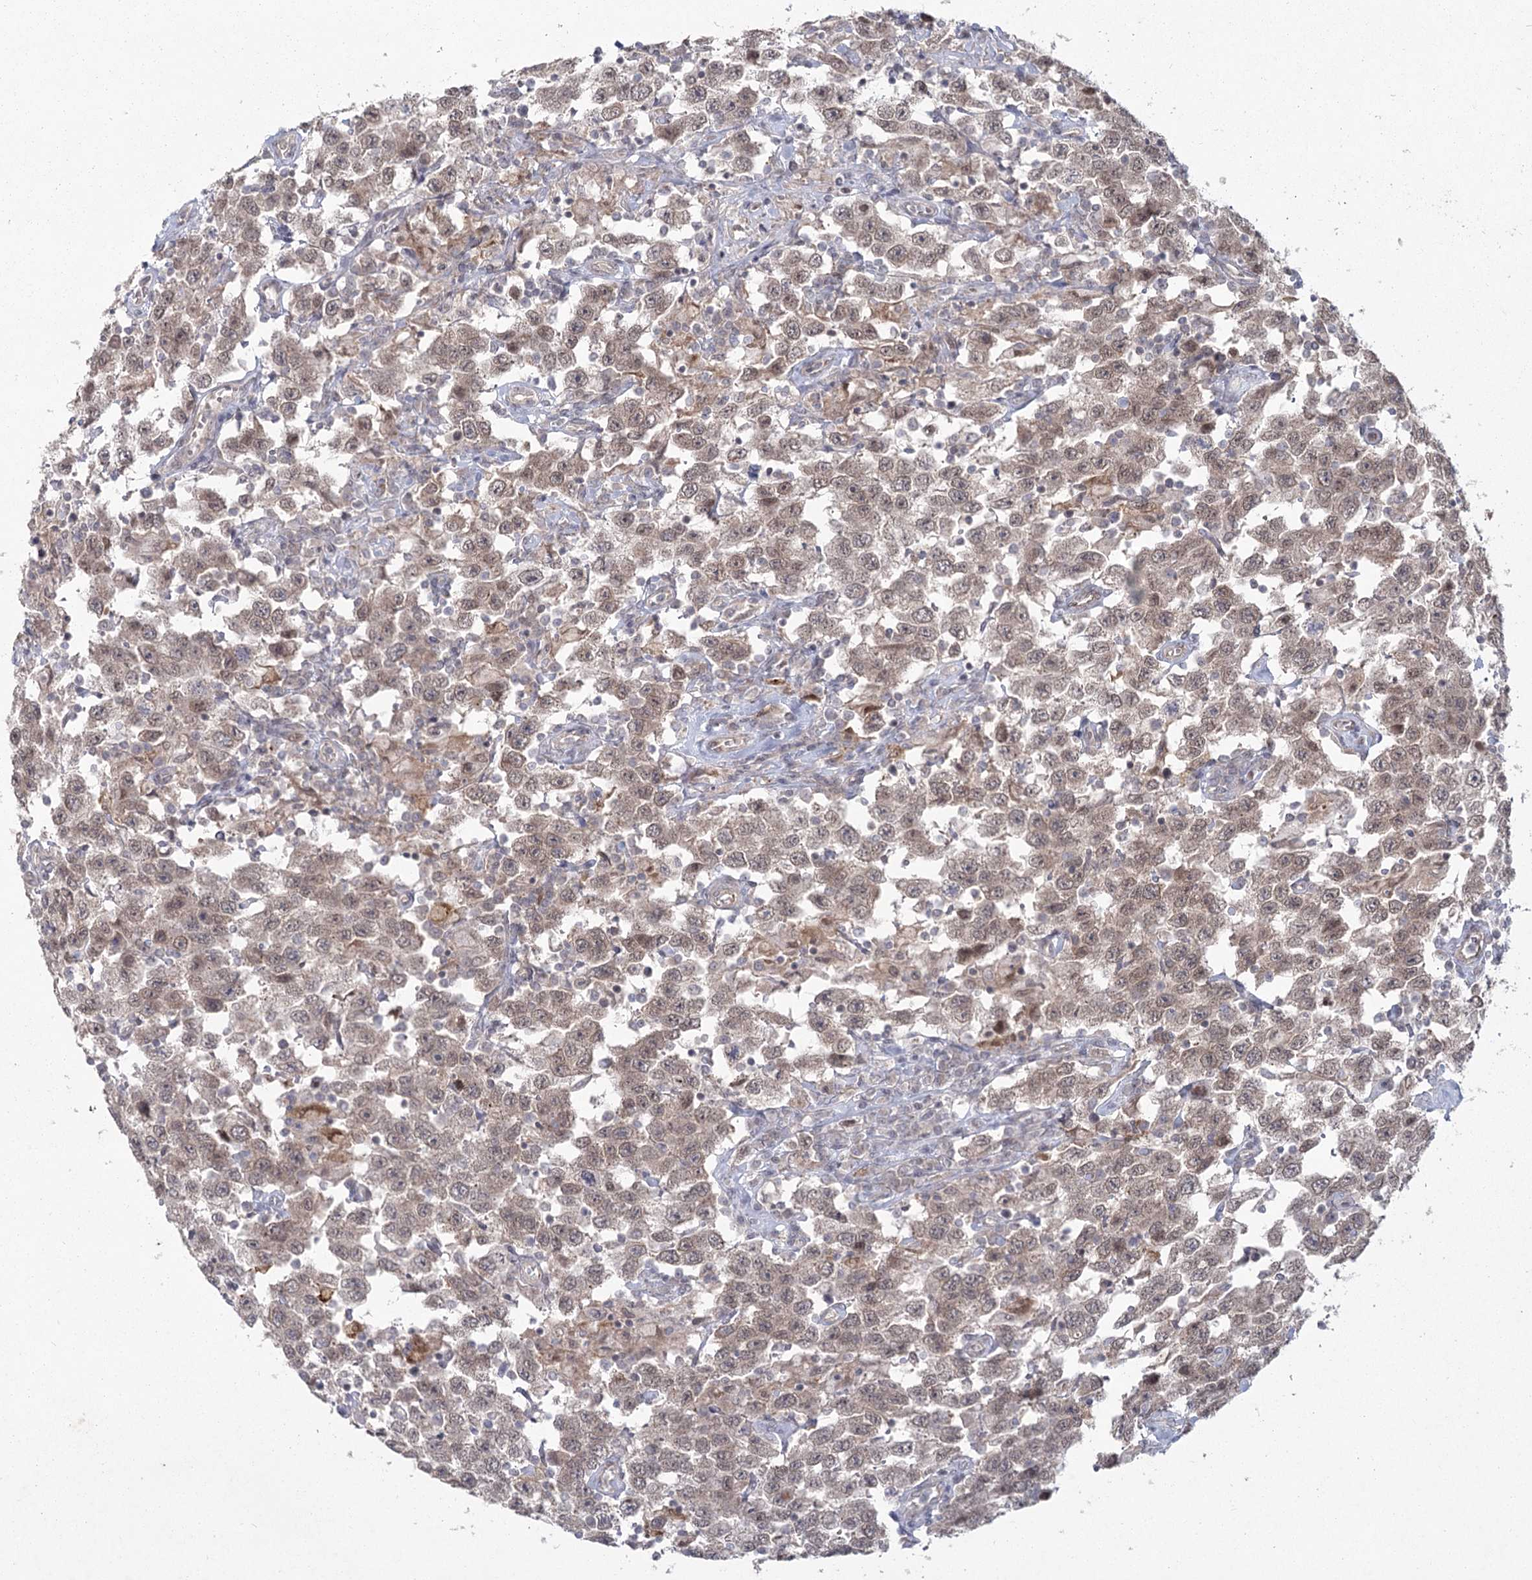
{"staining": {"intensity": "weak", "quantity": ">75%", "location": "cytoplasmic/membranous,nuclear"}, "tissue": "testis cancer", "cell_type": "Tumor cells", "image_type": "cancer", "snomed": [{"axis": "morphology", "description": "Seminoma, NOS"}, {"axis": "topography", "description": "Testis"}], "caption": "High-magnification brightfield microscopy of testis cancer stained with DAB (brown) and counterstained with hematoxylin (blue). tumor cells exhibit weak cytoplasmic/membranous and nuclear positivity is present in about>75% of cells.", "gene": "AP2M1", "patient": {"sex": "male", "age": 41}}